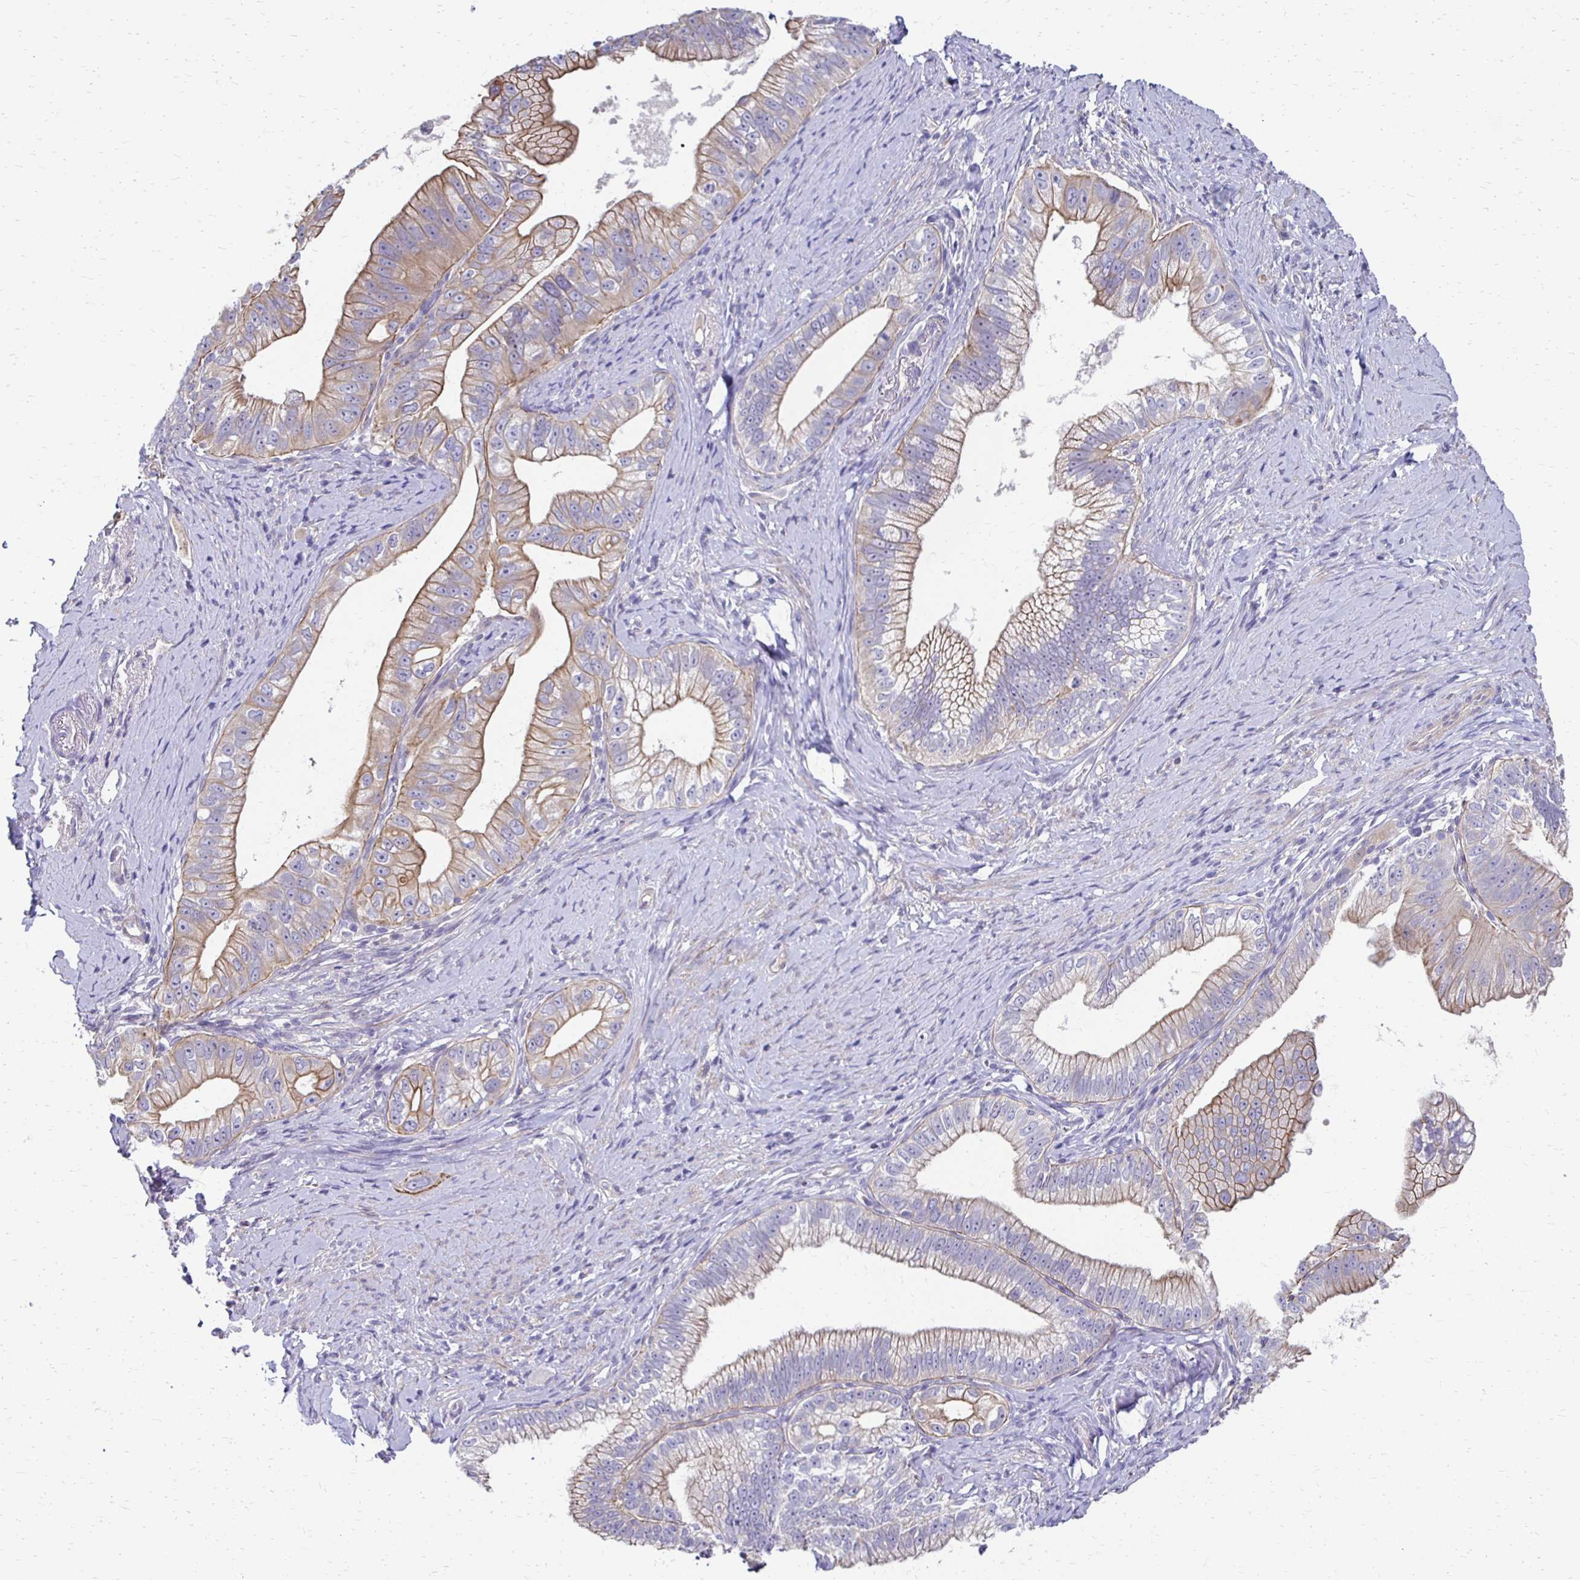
{"staining": {"intensity": "moderate", "quantity": ">75%", "location": "cytoplasmic/membranous"}, "tissue": "pancreatic cancer", "cell_type": "Tumor cells", "image_type": "cancer", "snomed": [{"axis": "morphology", "description": "Adenocarcinoma, NOS"}, {"axis": "topography", "description": "Pancreas"}], "caption": "Protein staining exhibits moderate cytoplasmic/membranous positivity in approximately >75% of tumor cells in pancreatic cancer.", "gene": "AKAP6", "patient": {"sex": "male", "age": 70}}